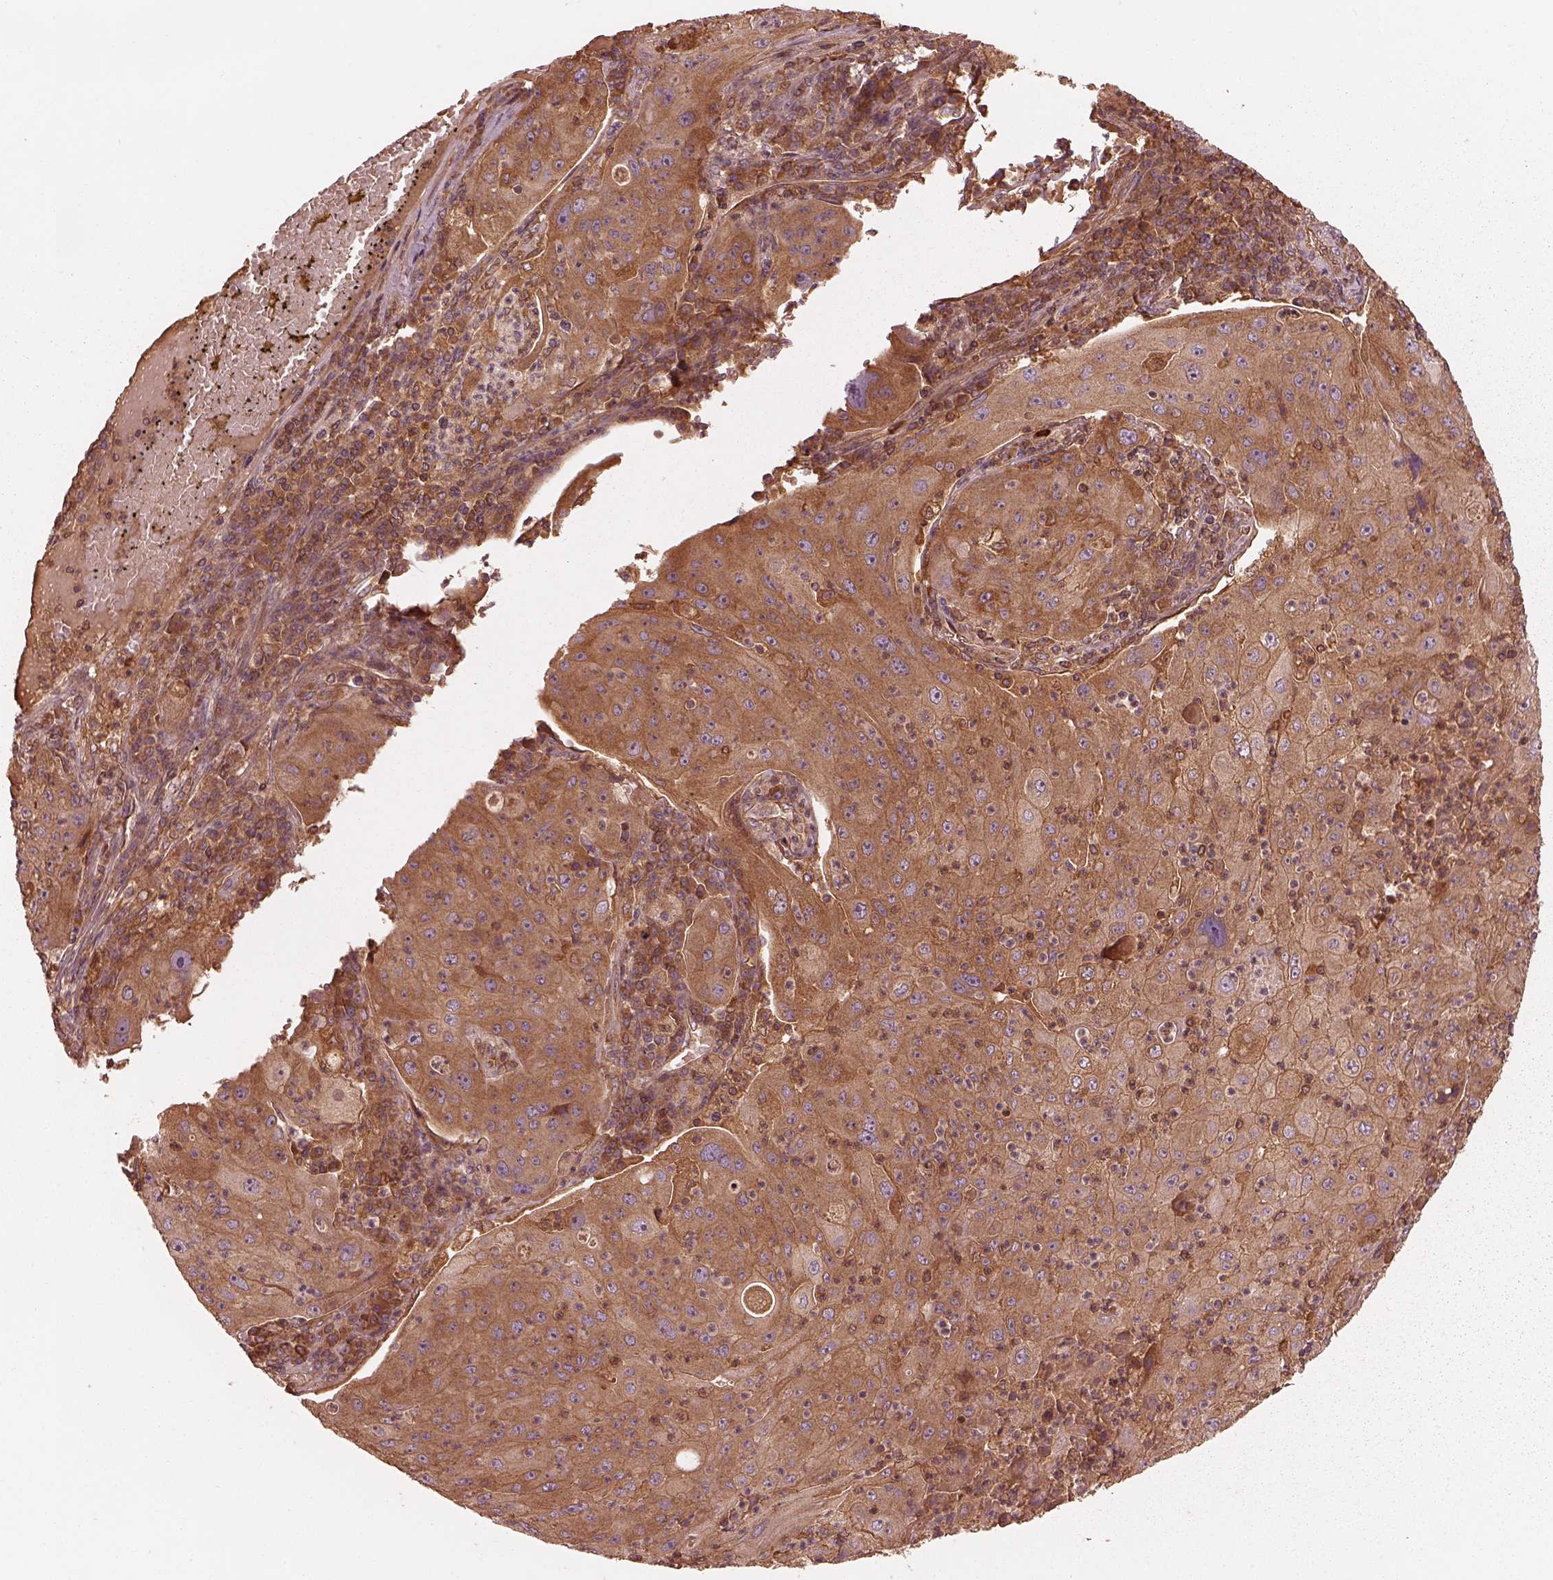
{"staining": {"intensity": "moderate", "quantity": ">75%", "location": "cytoplasmic/membranous"}, "tissue": "lung cancer", "cell_type": "Tumor cells", "image_type": "cancer", "snomed": [{"axis": "morphology", "description": "Squamous cell carcinoma, NOS"}, {"axis": "topography", "description": "Lung"}], "caption": "Protein positivity by IHC demonstrates moderate cytoplasmic/membranous staining in approximately >75% of tumor cells in lung squamous cell carcinoma.", "gene": "PIK3R2", "patient": {"sex": "female", "age": 59}}